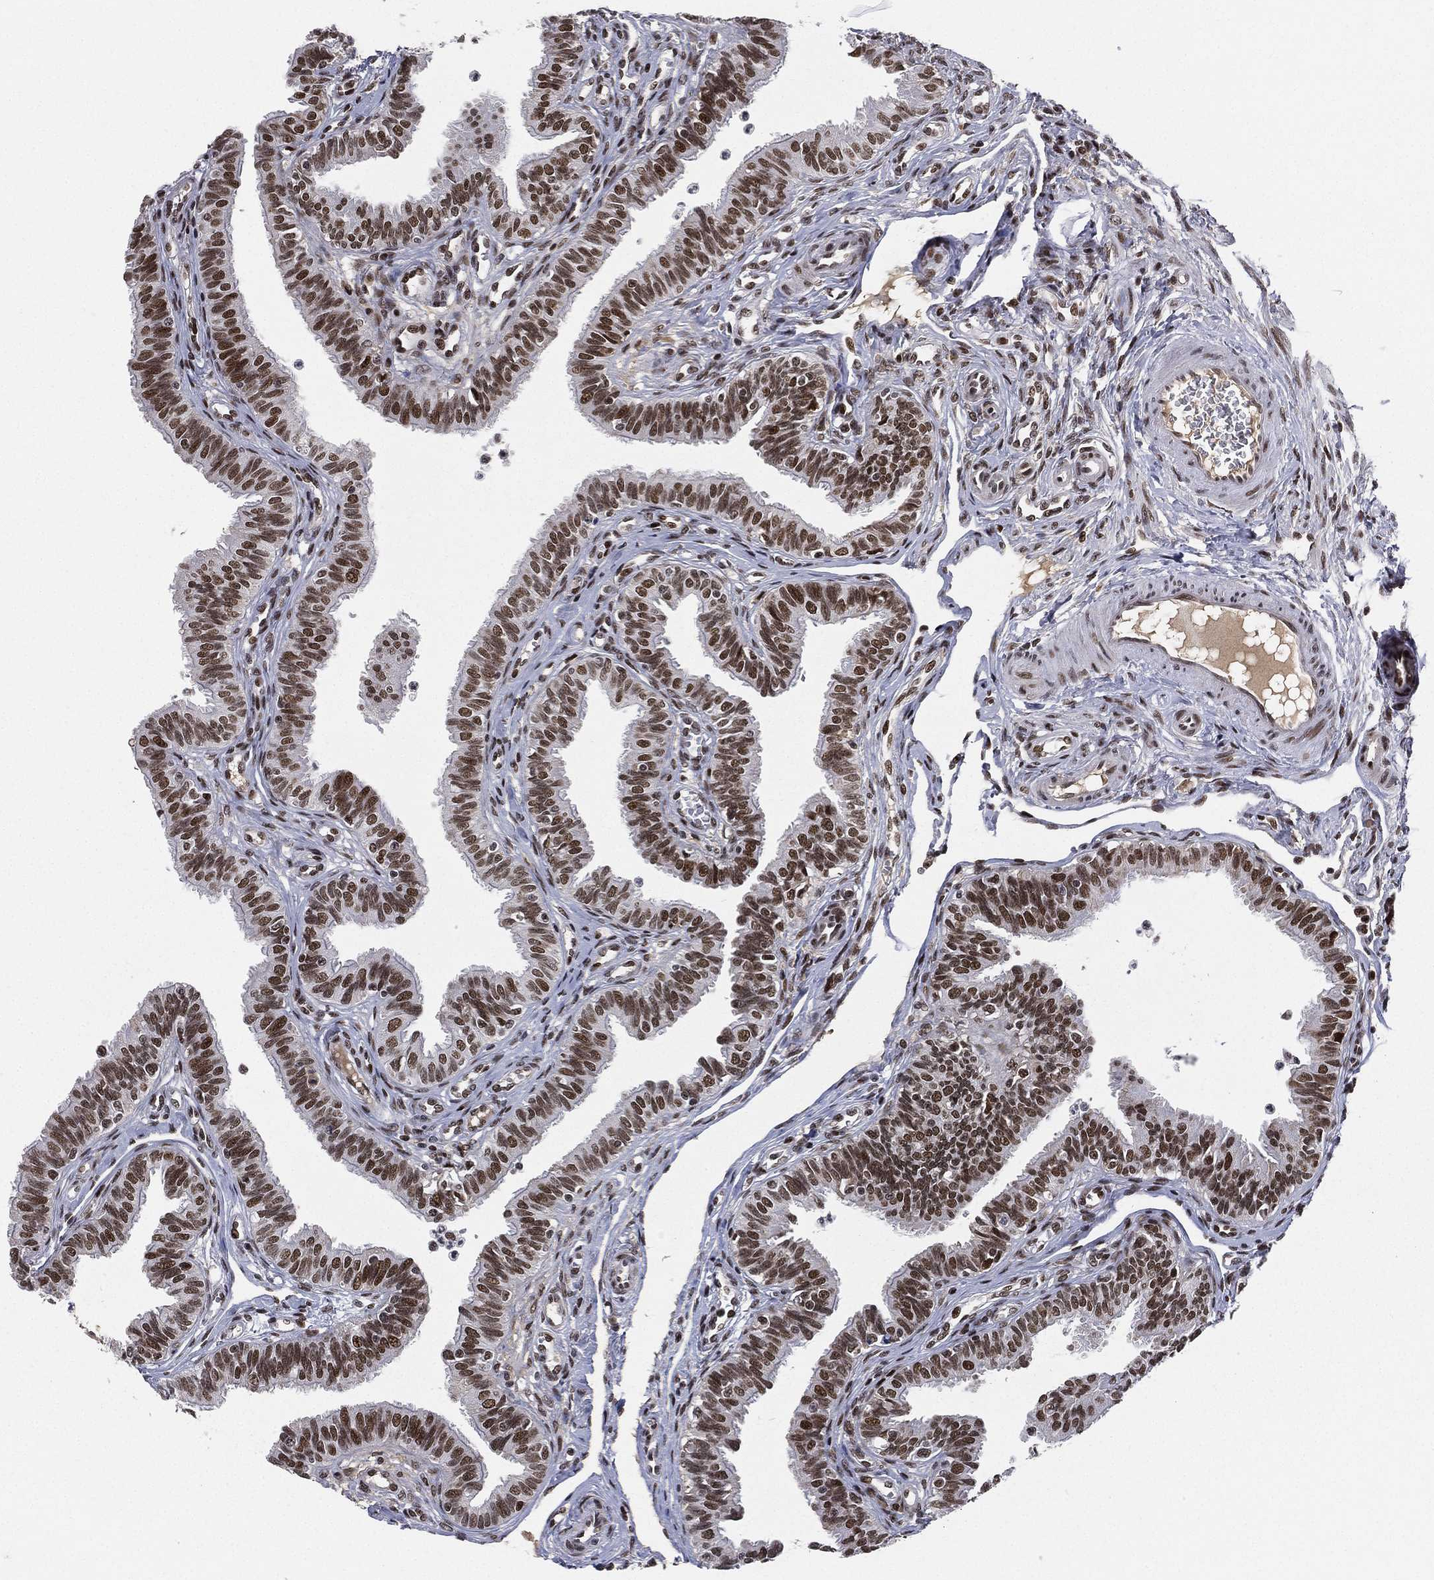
{"staining": {"intensity": "strong", "quantity": ">75%", "location": "nuclear"}, "tissue": "fallopian tube", "cell_type": "Glandular cells", "image_type": "normal", "snomed": [{"axis": "morphology", "description": "Normal tissue, NOS"}, {"axis": "topography", "description": "Fallopian tube"}], "caption": "A histopathology image of fallopian tube stained for a protein exhibits strong nuclear brown staining in glandular cells. The protein is stained brown, and the nuclei are stained in blue (DAB IHC with brightfield microscopy, high magnification).", "gene": "RTF1", "patient": {"sex": "female", "age": 36}}